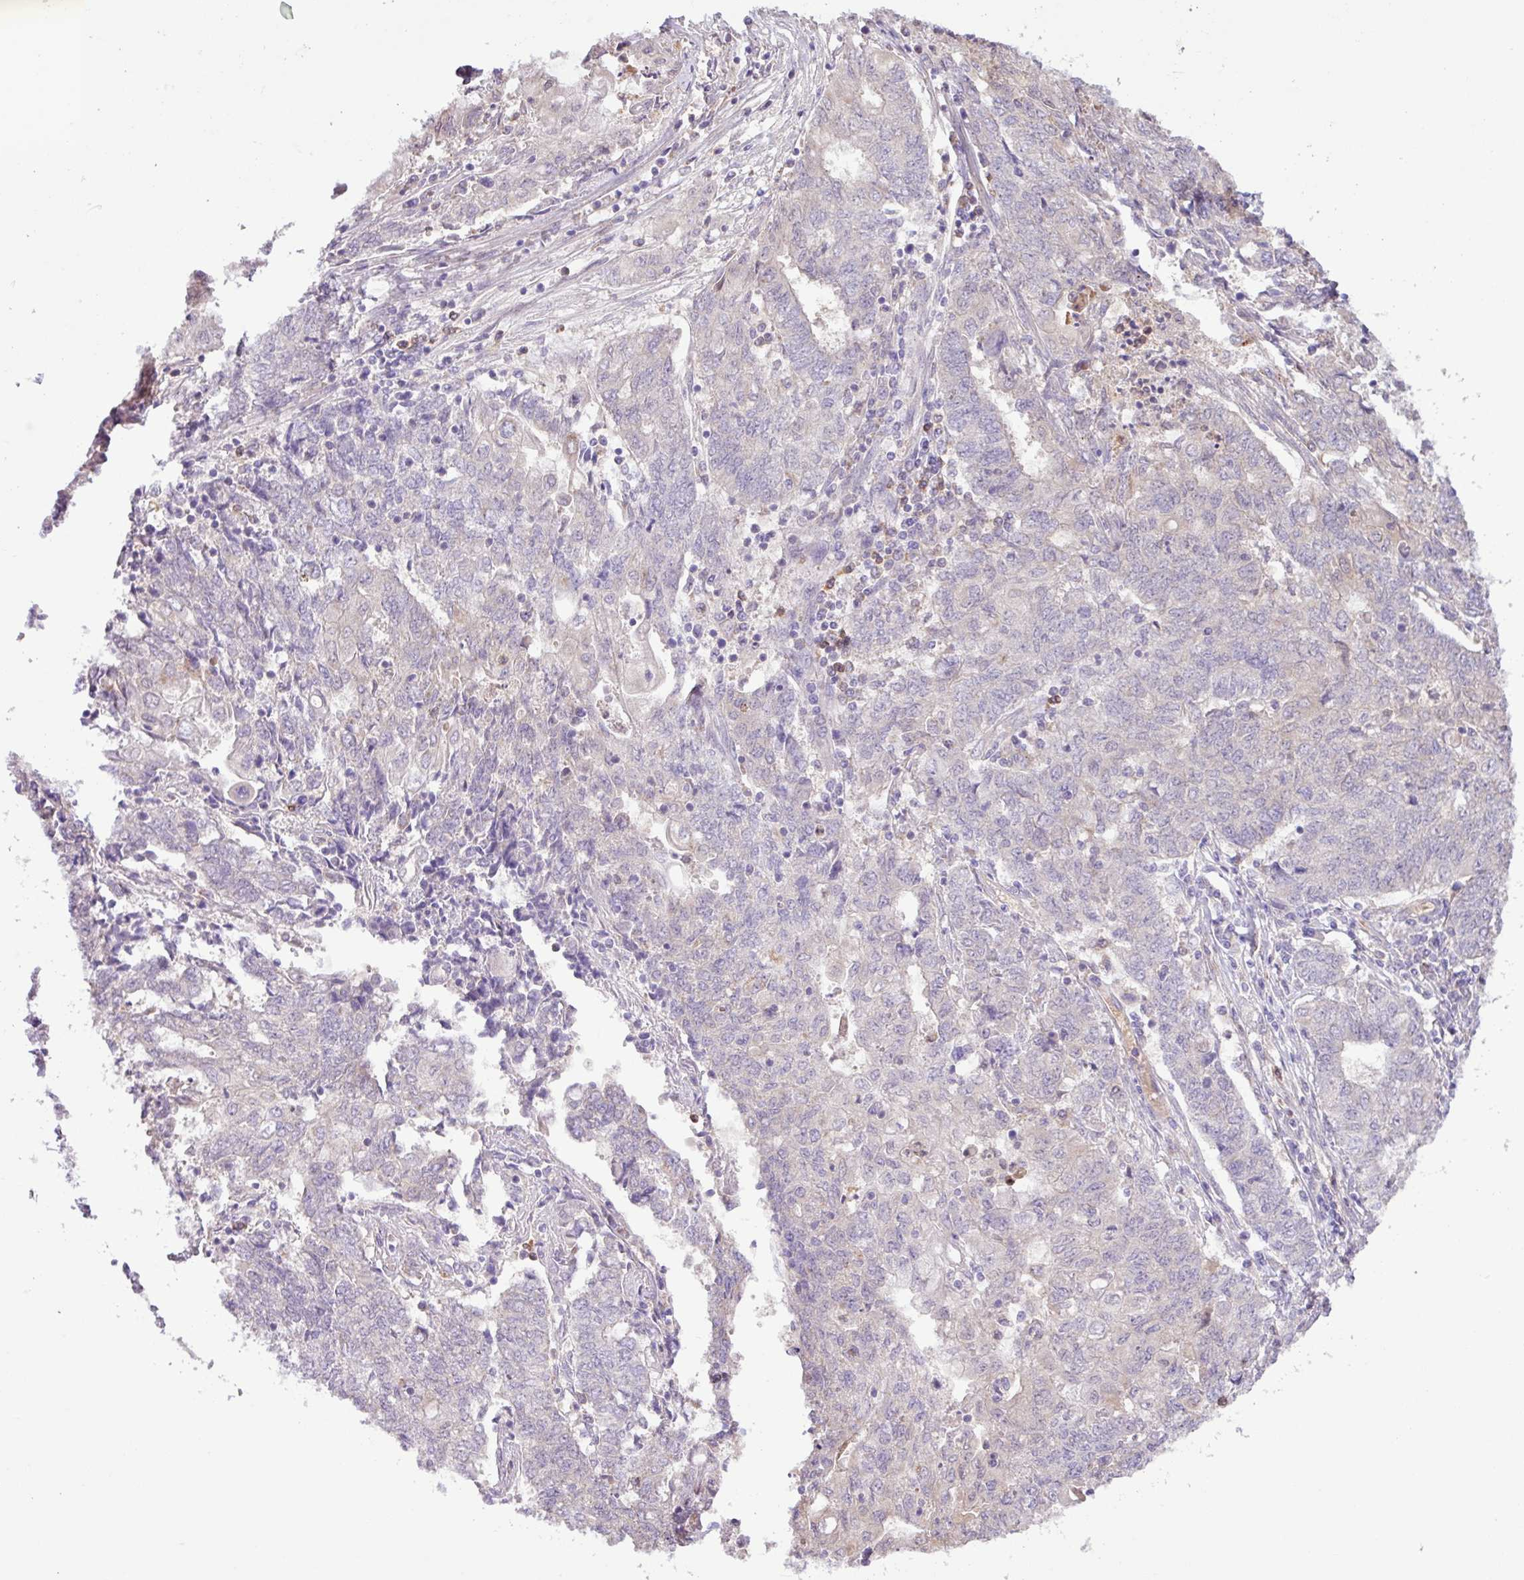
{"staining": {"intensity": "negative", "quantity": "none", "location": "none"}, "tissue": "endometrial cancer", "cell_type": "Tumor cells", "image_type": "cancer", "snomed": [{"axis": "morphology", "description": "Adenocarcinoma, NOS"}, {"axis": "topography", "description": "Endometrium"}], "caption": "High magnification brightfield microscopy of endometrial cancer stained with DAB (3,3'-diaminobenzidine) (brown) and counterstained with hematoxylin (blue): tumor cells show no significant staining.", "gene": "TONSL", "patient": {"sex": "female", "age": 54}}